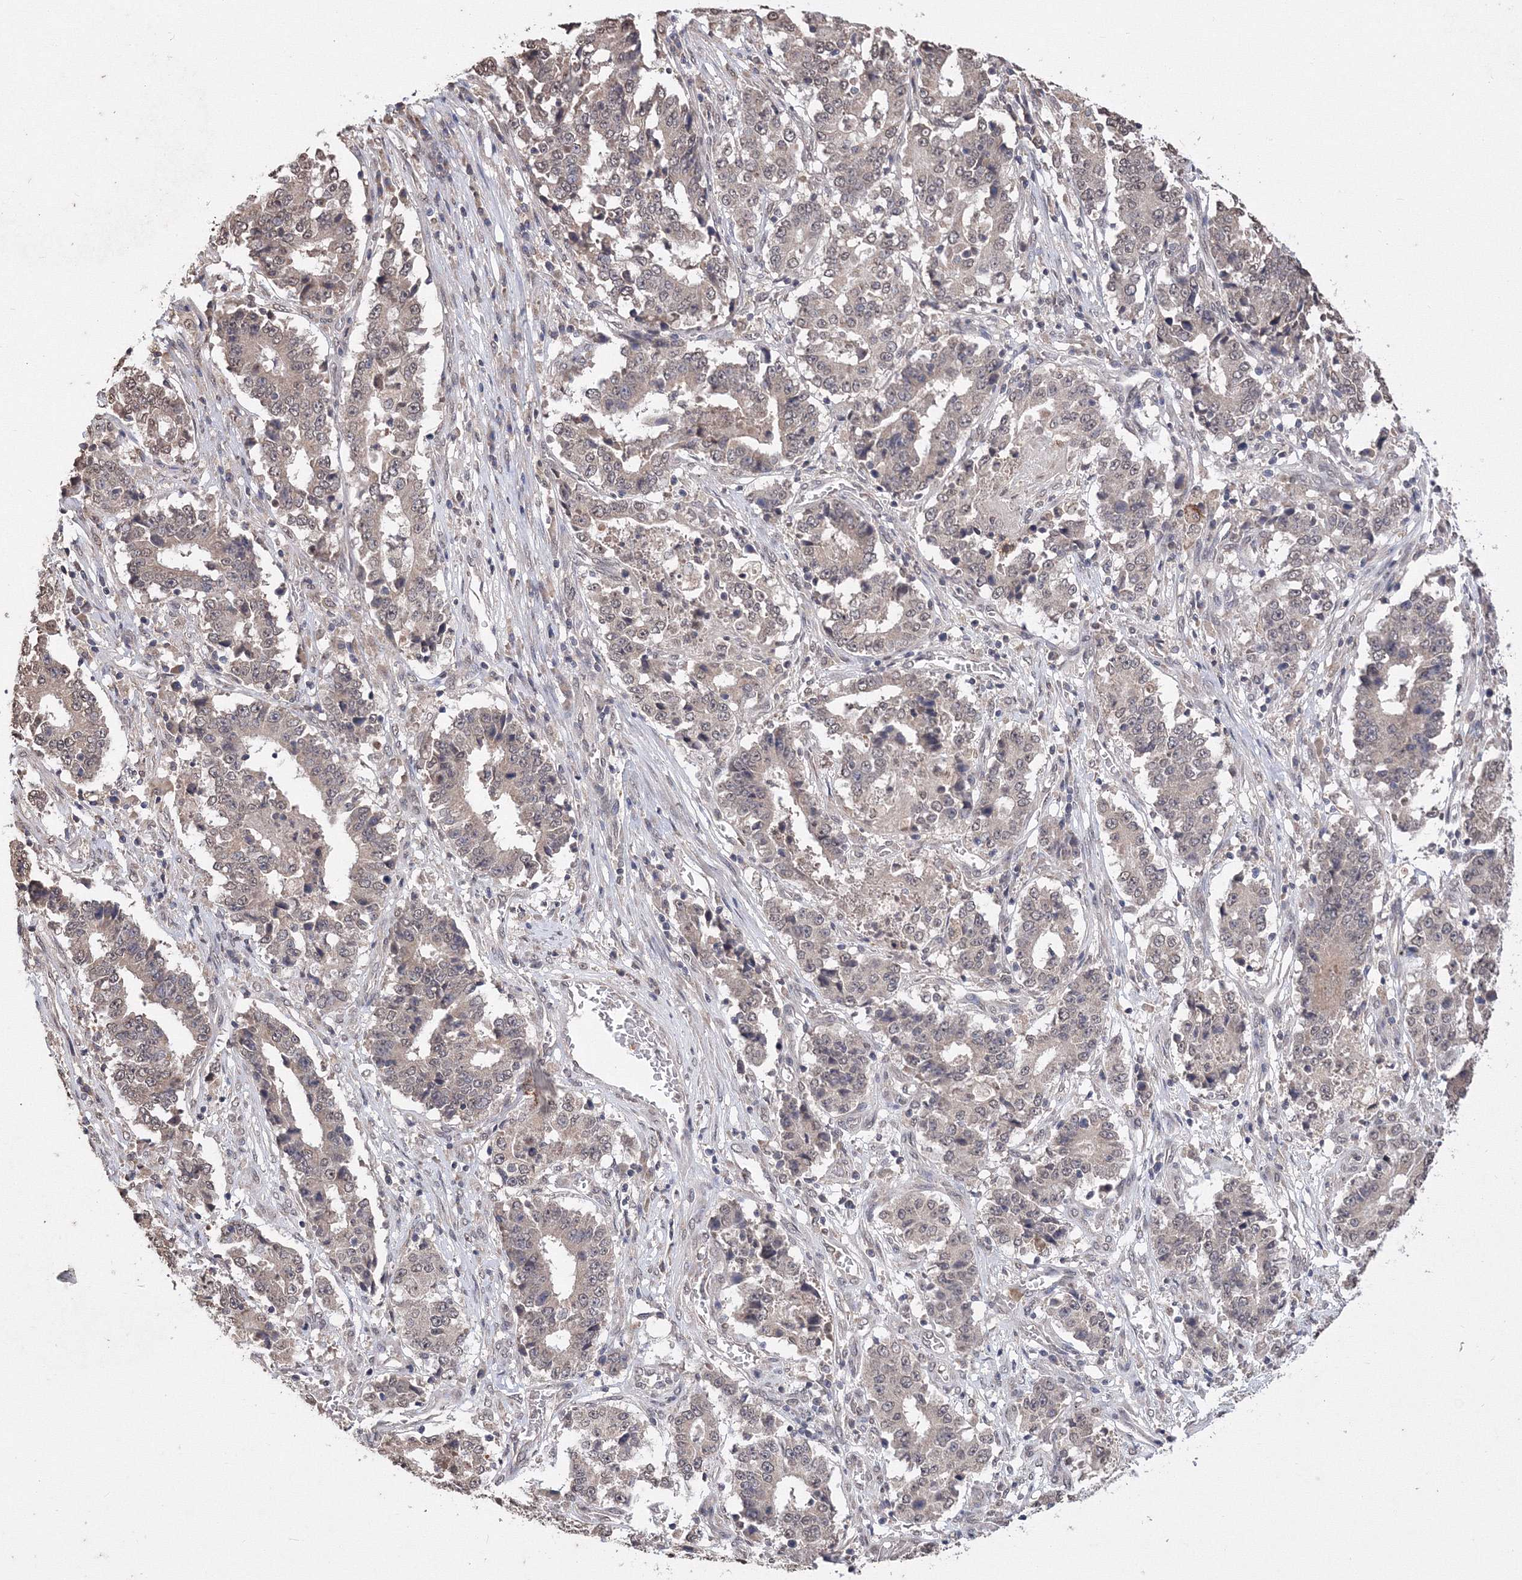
{"staining": {"intensity": "weak", "quantity": ">75%", "location": "nuclear"}, "tissue": "stomach cancer", "cell_type": "Tumor cells", "image_type": "cancer", "snomed": [{"axis": "morphology", "description": "Adenocarcinoma, NOS"}, {"axis": "topography", "description": "Stomach"}], "caption": "Stomach cancer tissue exhibits weak nuclear expression in approximately >75% of tumor cells, visualized by immunohistochemistry.", "gene": "GPN1", "patient": {"sex": "male", "age": 59}}